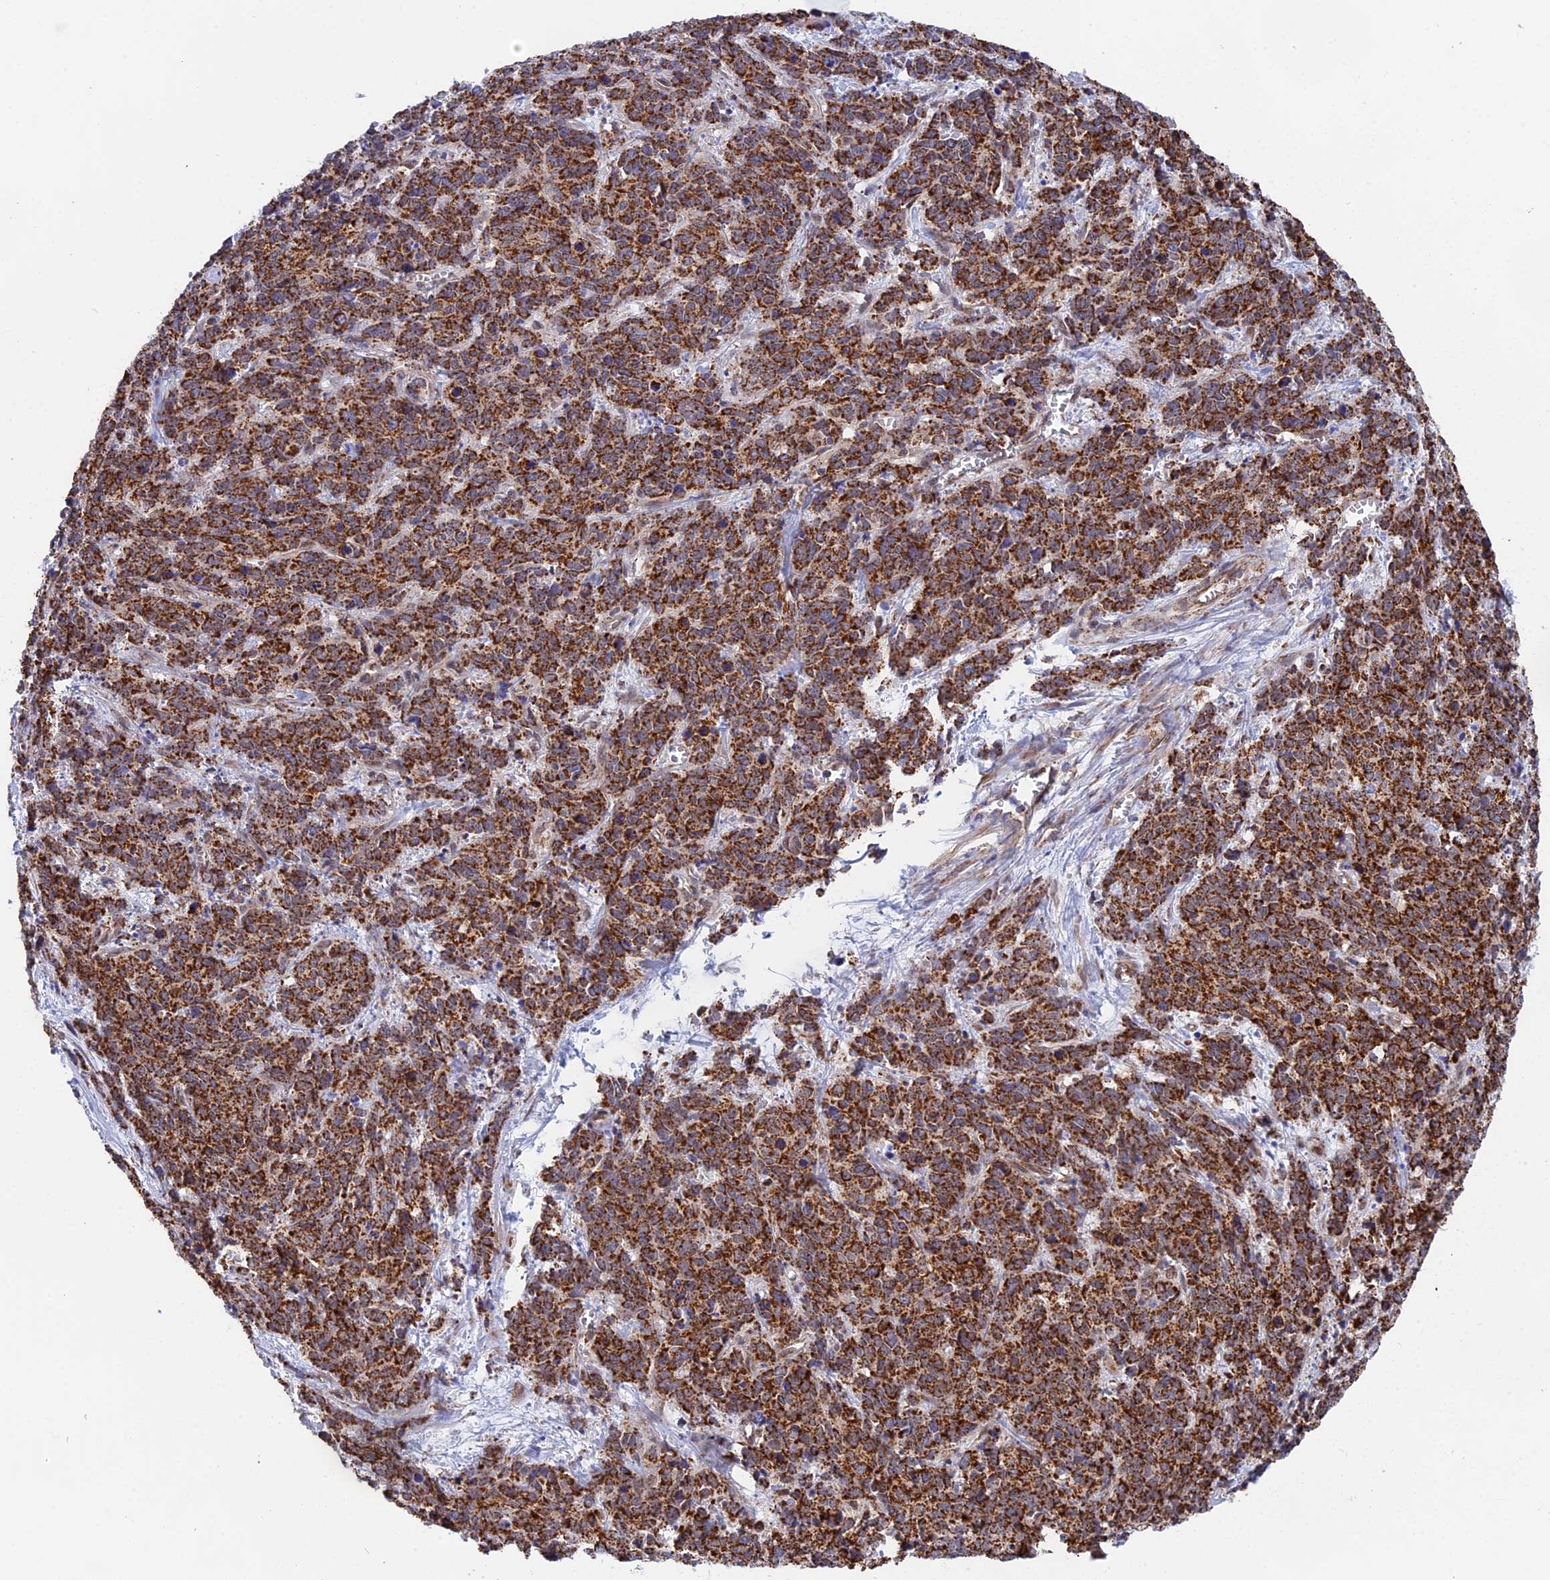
{"staining": {"intensity": "strong", "quantity": ">75%", "location": "cytoplasmic/membranous"}, "tissue": "cervical cancer", "cell_type": "Tumor cells", "image_type": "cancer", "snomed": [{"axis": "morphology", "description": "Squamous cell carcinoma, NOS"}, {"axis": "topography", "description": "Cervix"}], "caption": "Protein staining by IHC displays strong cytoplasmic/membranous staining in about >75% of tumor cells in squamous cell carcinoma (cervical). Using DAB (brown) and hematoxylin (blue) stains, captured at high magnification using brightfield microscopy.", "gene": "CDC16", "patient": {"sex": "female", "age": 60}}